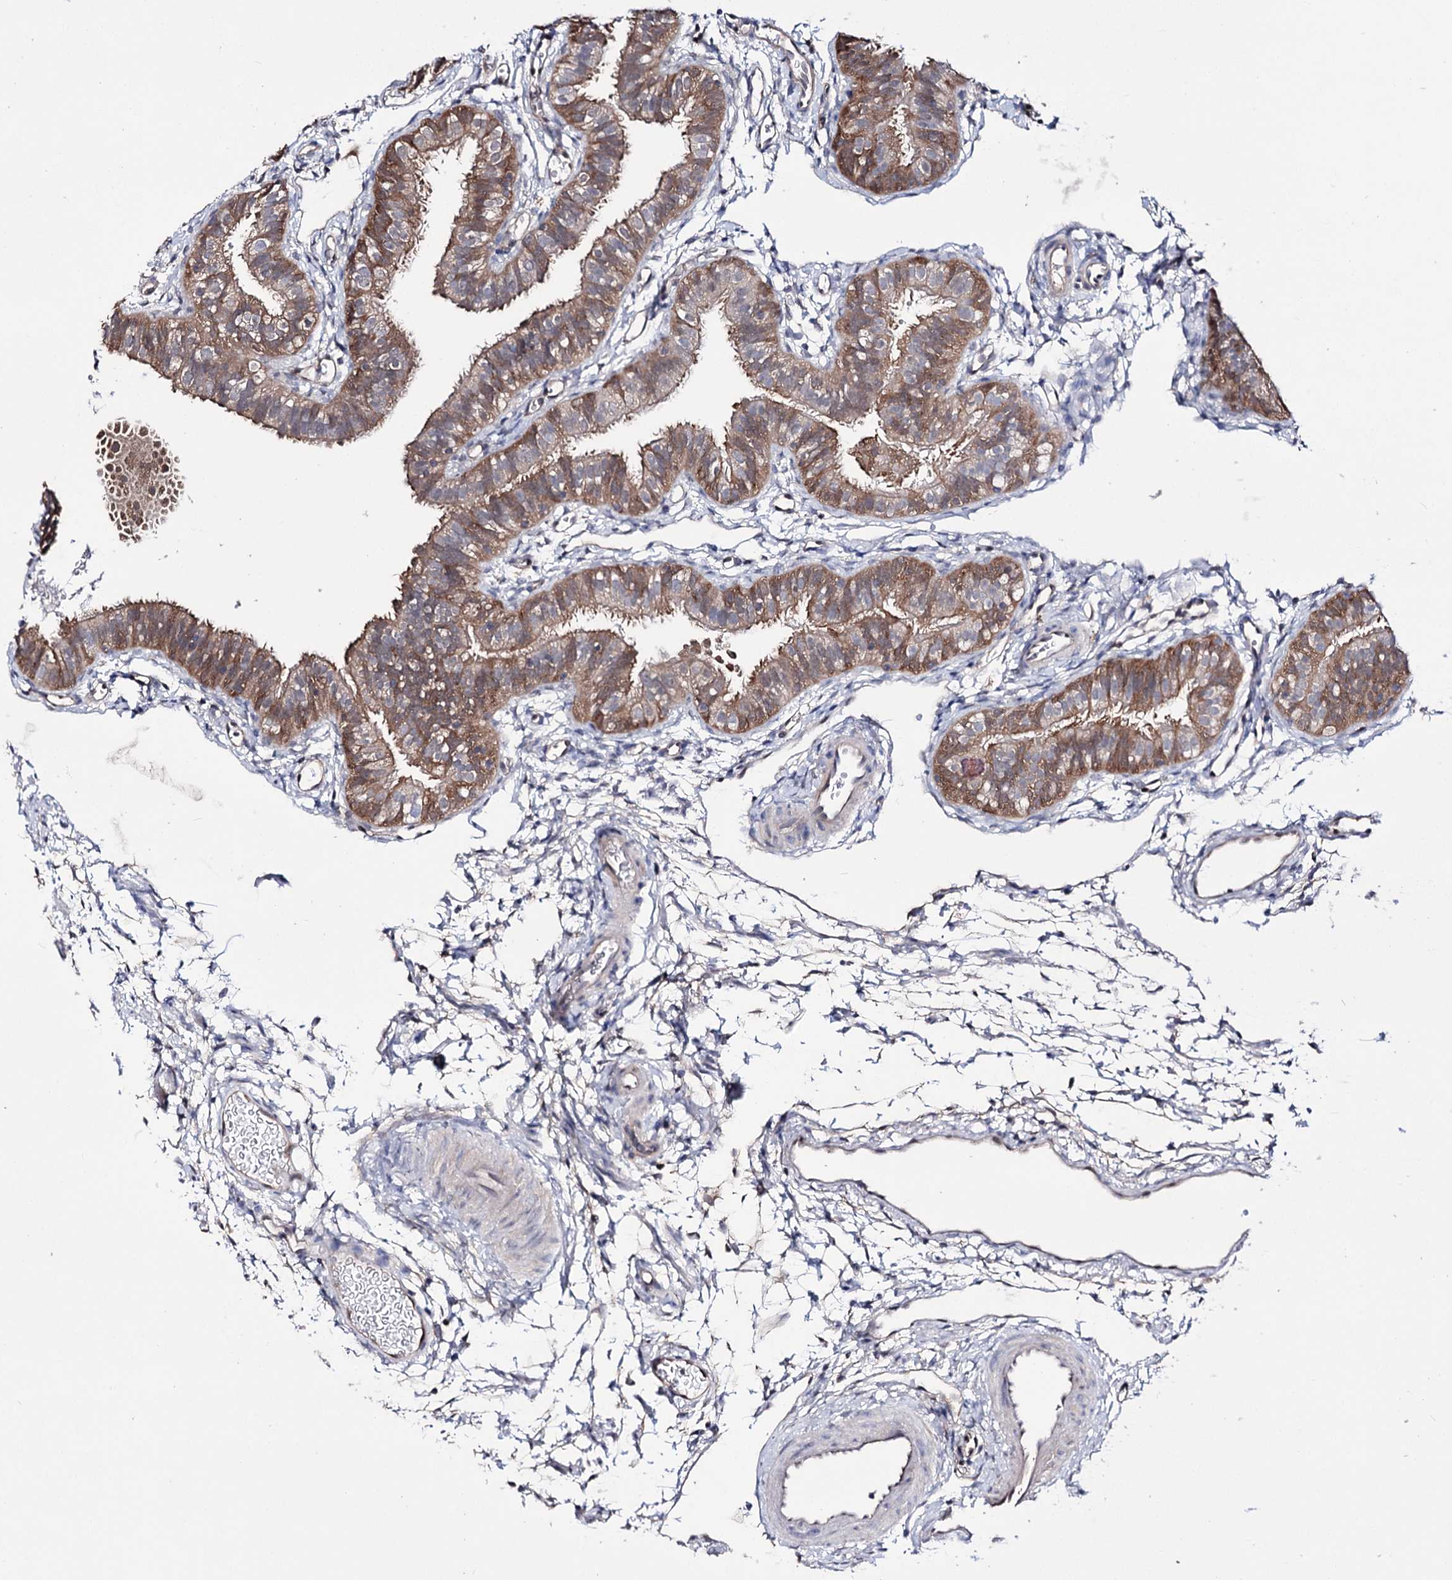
{"staining": {"intensity": "strong", "quantity": ">75%", "location": "cytoplasmic/membranous"}, "tissue": "fallopian tube", "cell_type": "Glandular cells", "image_type": "normal", "snomed": [{"axis": "morphology", "description": "Normal tissue, NOS"}, {"axis": "topography", "description": "Fallopian tube"}], "caption": "Protein staining shows strong cytoplasmic/membranous positivity in approximately >75% of glandular cells in normal fallopian tube. The staining was performed using DAB (3,3'-diaminobenzidine), with brown indicating positive protein expression. Nuclei are stained blue with hematoxylin.", "gene": "PTER", "patient": {"sex": "female", "age": 35}}